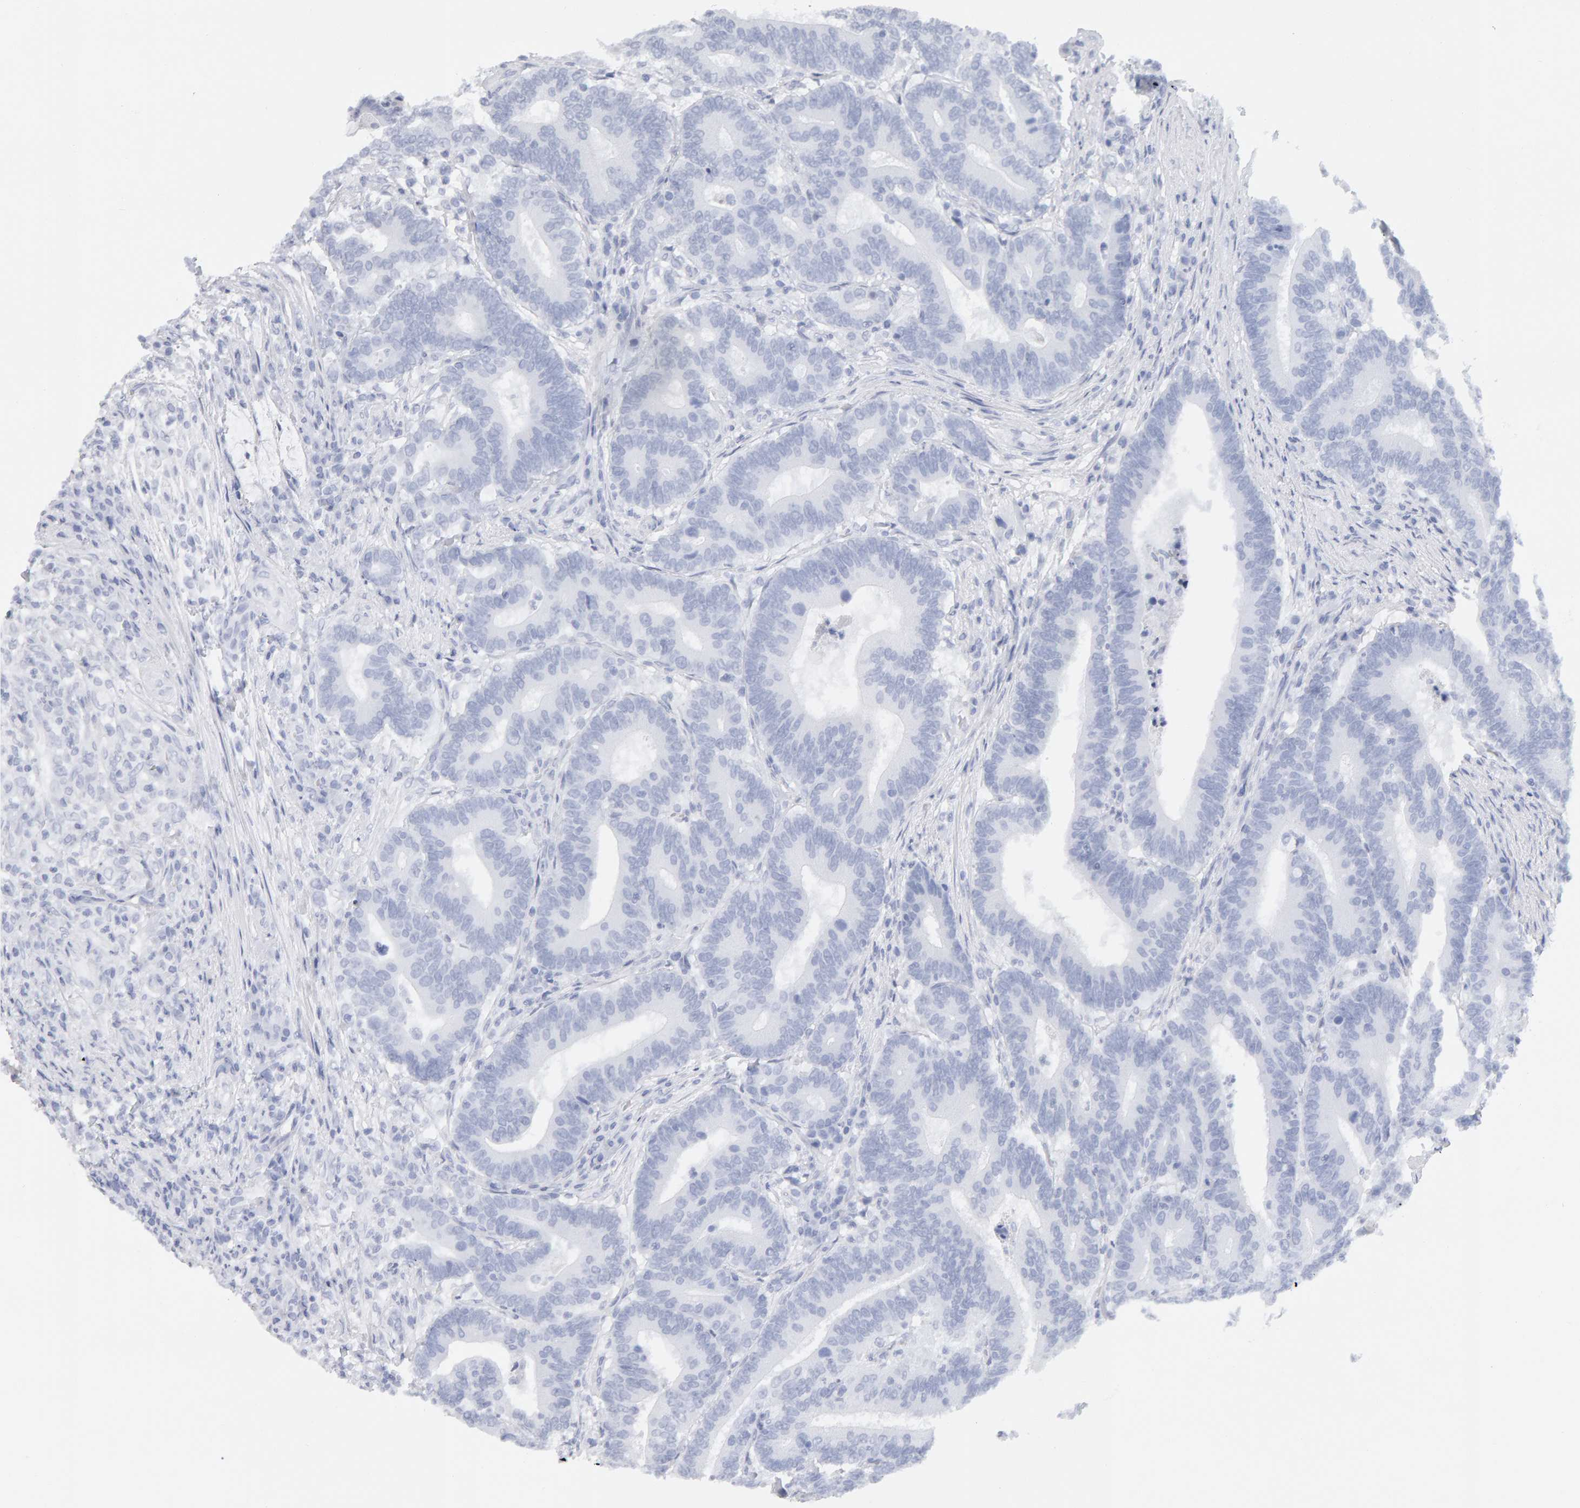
{"staining": {"intensity": "negative", "quantity": "none", "location": "none"}, "tissue": "colorectal cancer", "cell_type": "Tumor cells", "image_type": "cancer", "snomed": [{"axis": "morphology", "description": "Adenocarcinoma, NOS"}, {"axis": "topography", "description": "Colon"}], "caption": "This is an immunohistochemistry (IHC) image of human colorectal cancer. There is no positivity in tumor cells.", "gene": "METRNL", "patient": {"sex": "female", "age": 66}}